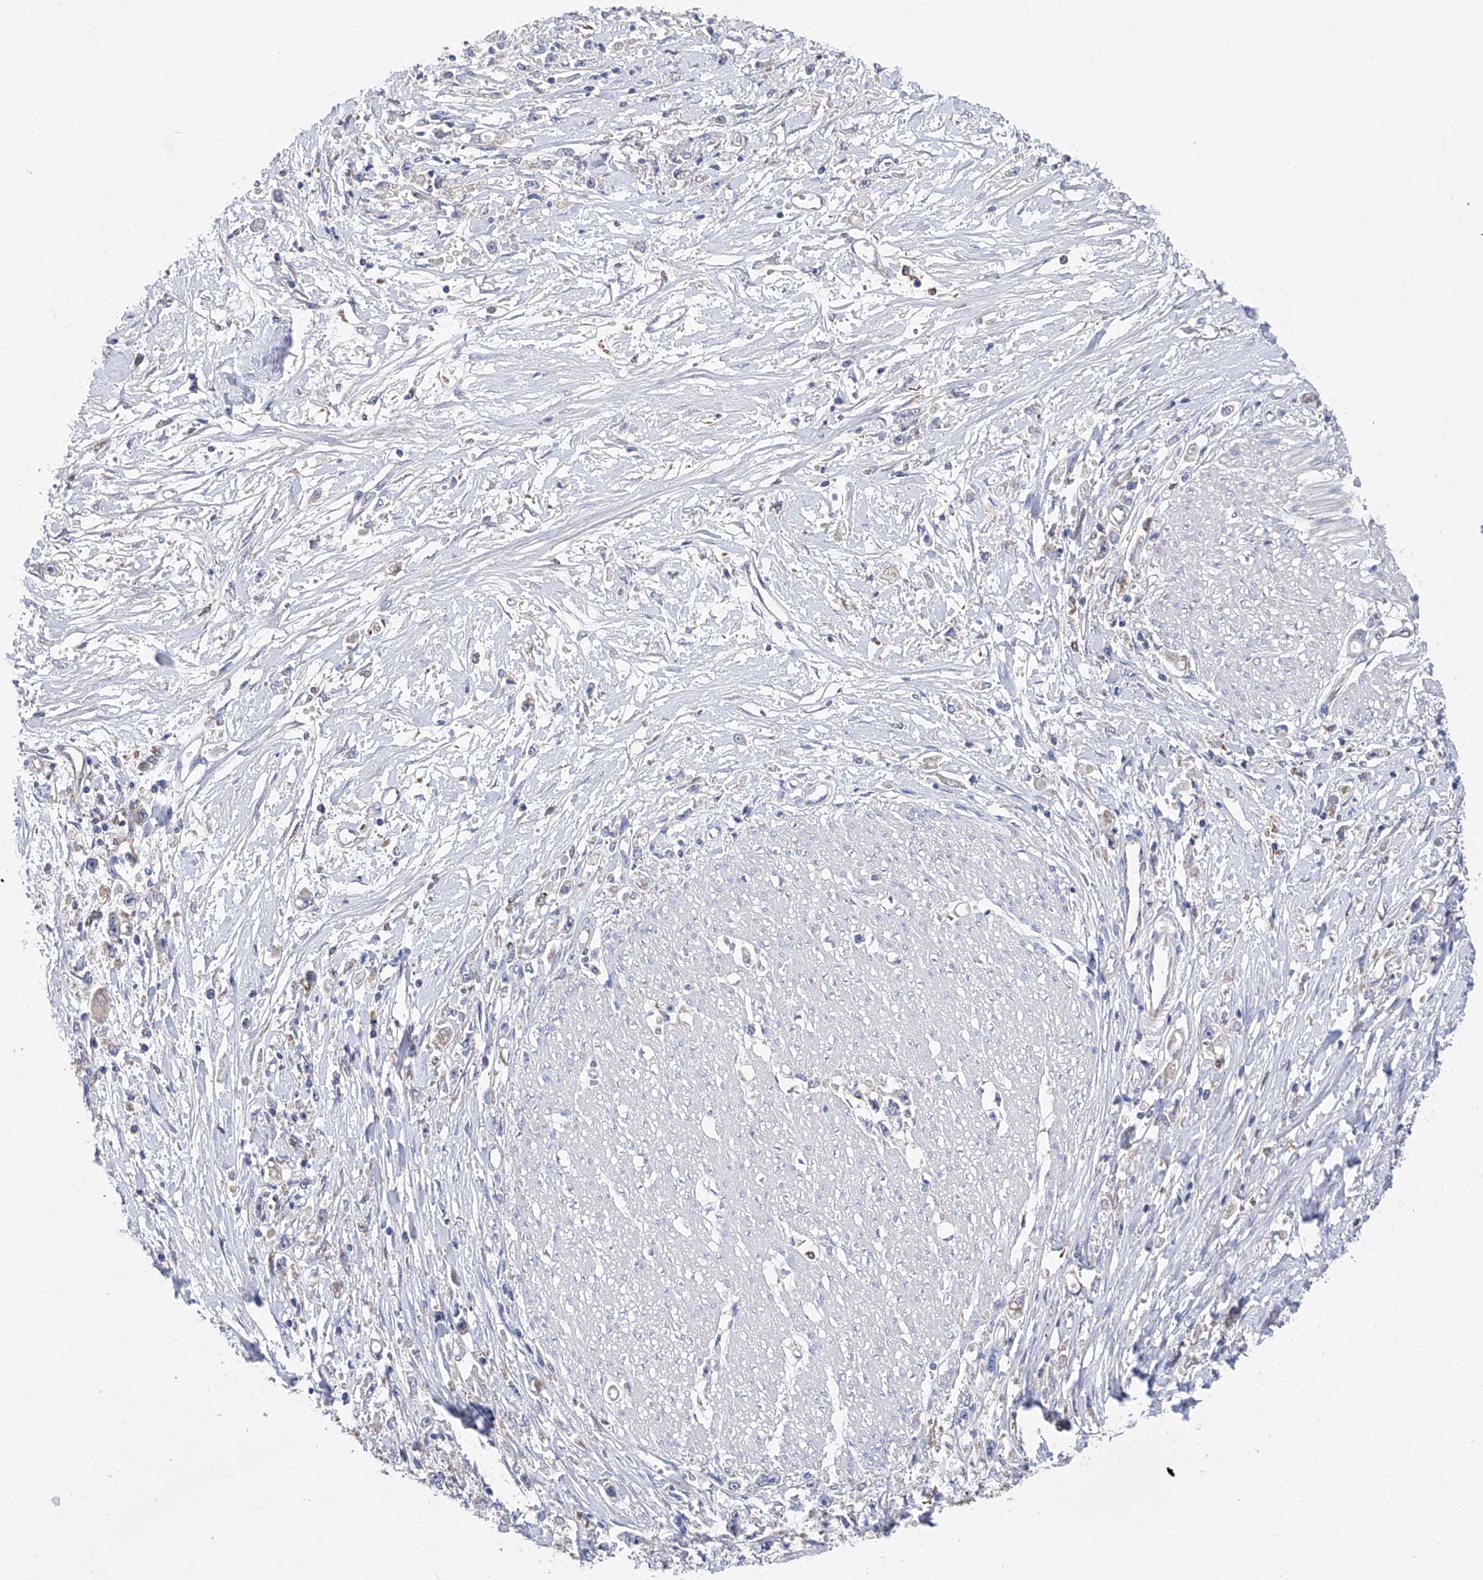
{"staining": {"intensity": "negative", "quantity": "none", "location": "none"}, "tissue": "stomach cancer", "cell_type": "Tumor cells", "image_type": "cancer", "snomed": [{"axis": "morphology", "description": "Adenocarcinoma, NOS"}, {"axis": "topography", "description": "Stomach"}], "caption": "Immunohistochemistry histopathology image of human adenocarcinoma (stomach) stained for a protein (brown), which shows no staining in tumor cells.", "gene": "SPATA20", "patient": {"sex": "female", "age": 59}}